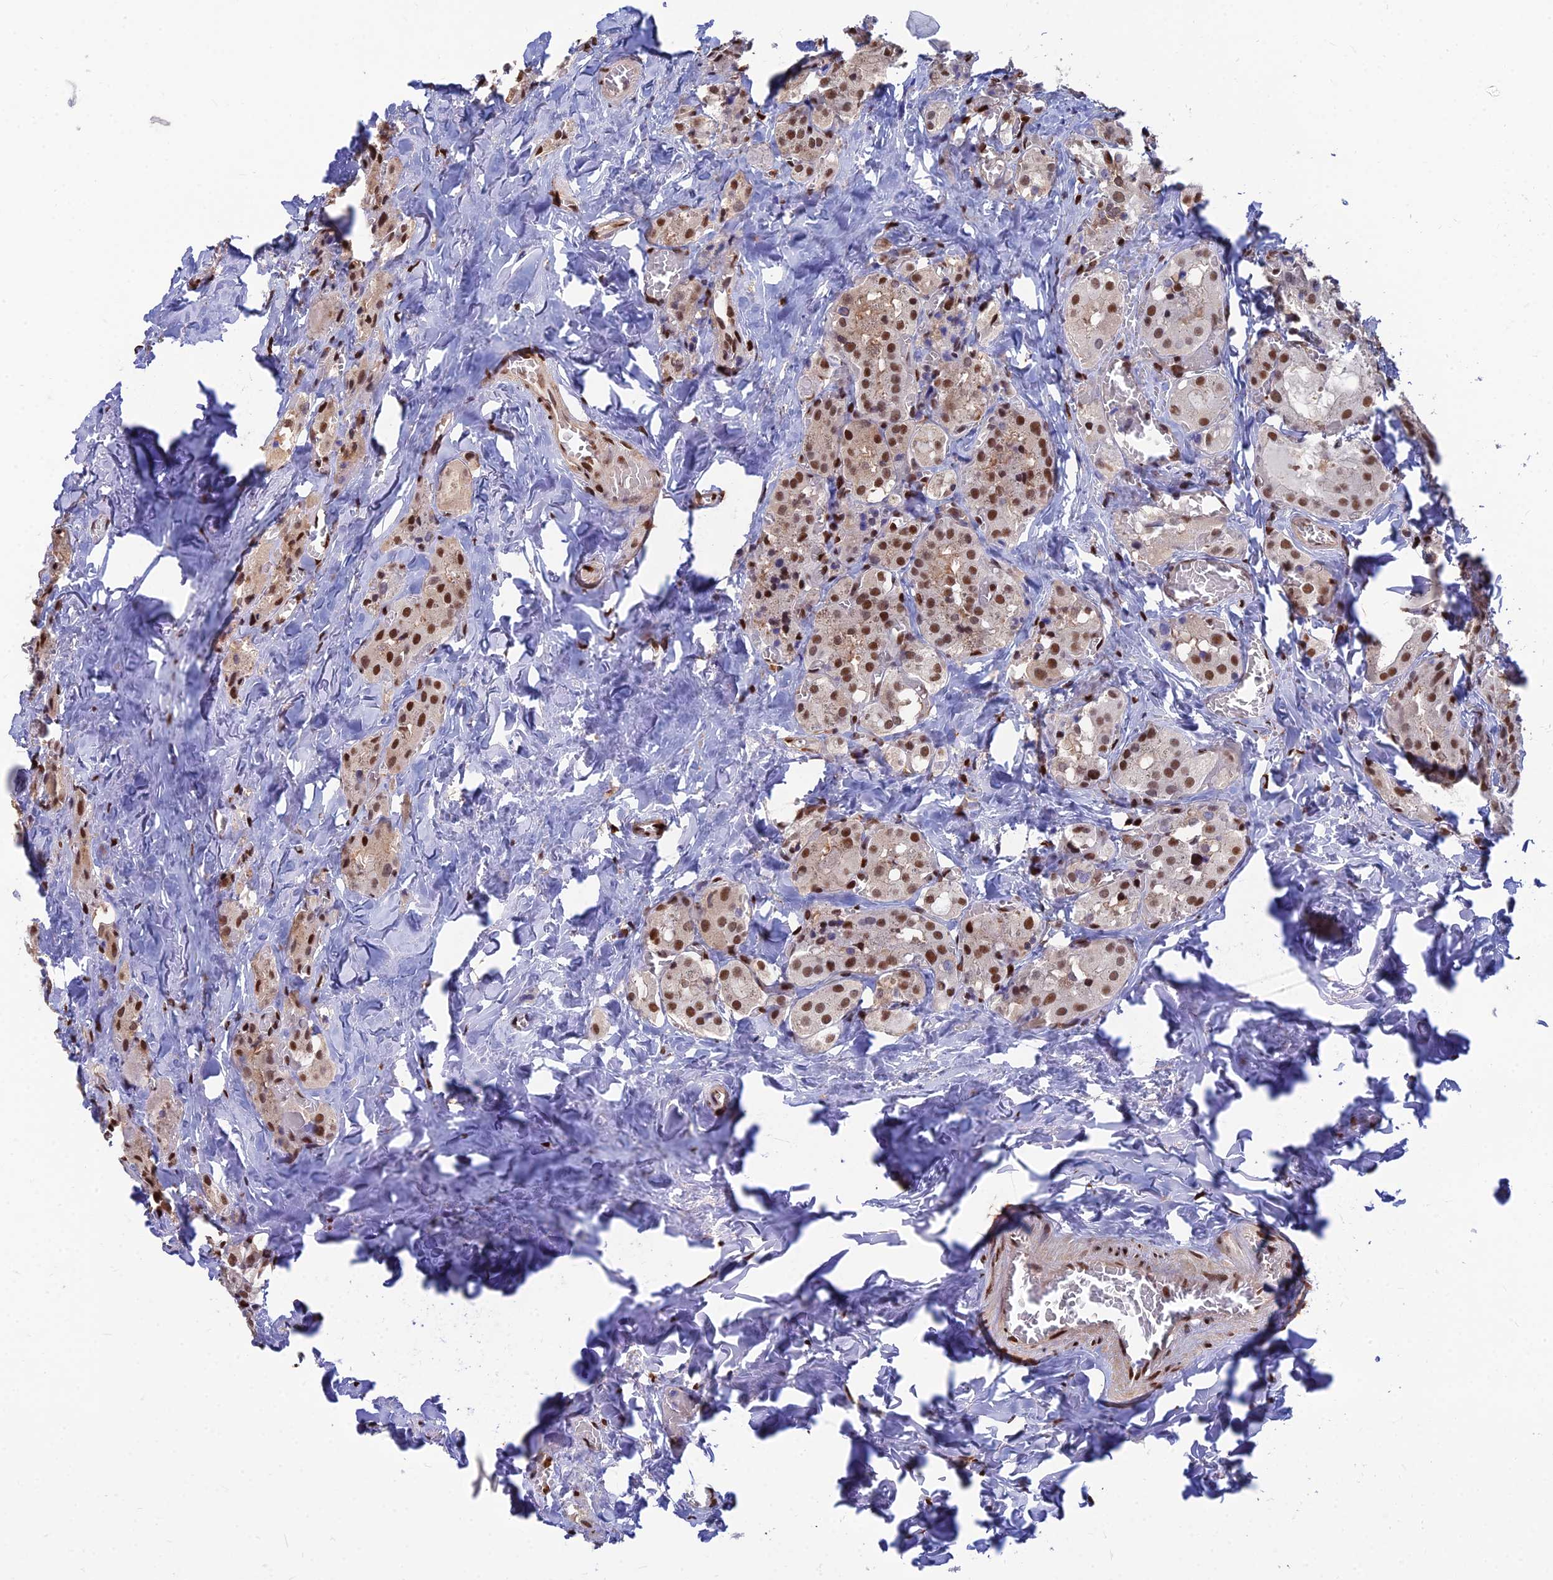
{"staining": {"intensity": "strong", "quantity": ">75%", "location": "nuclear"}, "tissue": "parathyroid gland", "cell_type": "Glandular cells", "image_type": "normal", "snomed": [{"axis": "morphology", "description": "Normal tissue, NOS"}, {"axis": "morphology", "description": "Atrophy, NOS"}, {"axis": "topography", "description": "Parathyroid gland"}], "caption": "Parathyroid gland stained with a brown dye reveals strong nuclear positive expression in about >75% of glandular cells.", "gene": "DNPEP", "patient": {"sex": "female", "age": 54}}